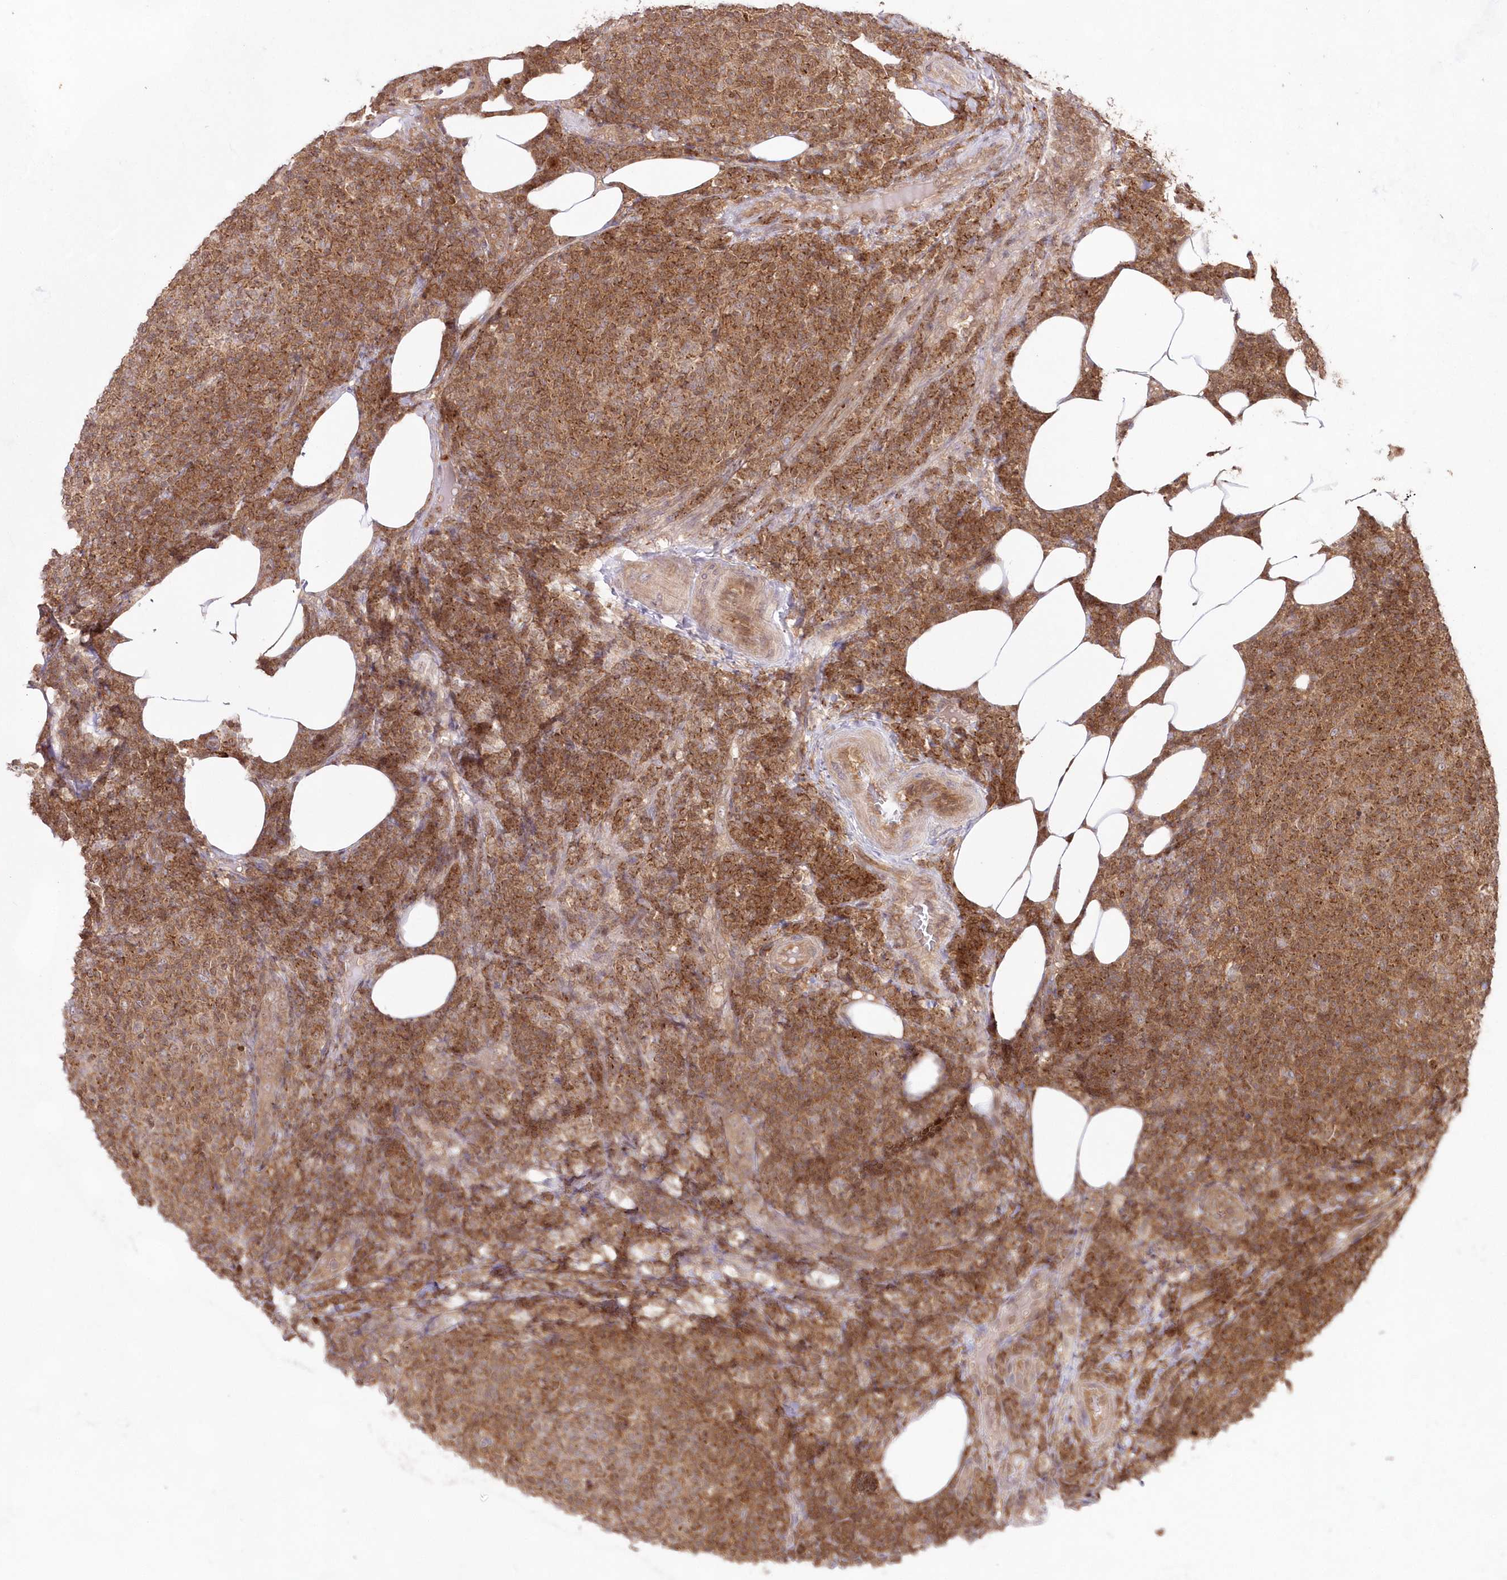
{"staining": {"intensity": "moderate", "quantity": ">75%", "location": "cytoplasmic/membranous"}, "tissue": "lymphoma", "cell_type": "Tumor cells", "image_type": "cancer", "snomed": [{"axis": "morphology", "description": "Malignant lymphoma, non-Hodgkin's type, Low grade"}, {"axis": "topography", "description": "Lymph node"}], "caption": "Immunohistochemistry (IHC) micrograph of low-grade malignant lymphoma, non-Hodgkin's type stained for a protein (brown), which demonstrates medium levels of moderate cytoplasmic/membranous positivity in approximately >75% of tumor cells.", "gene": "IMPA1", "patient": {"sex": "male", "age": 66}}